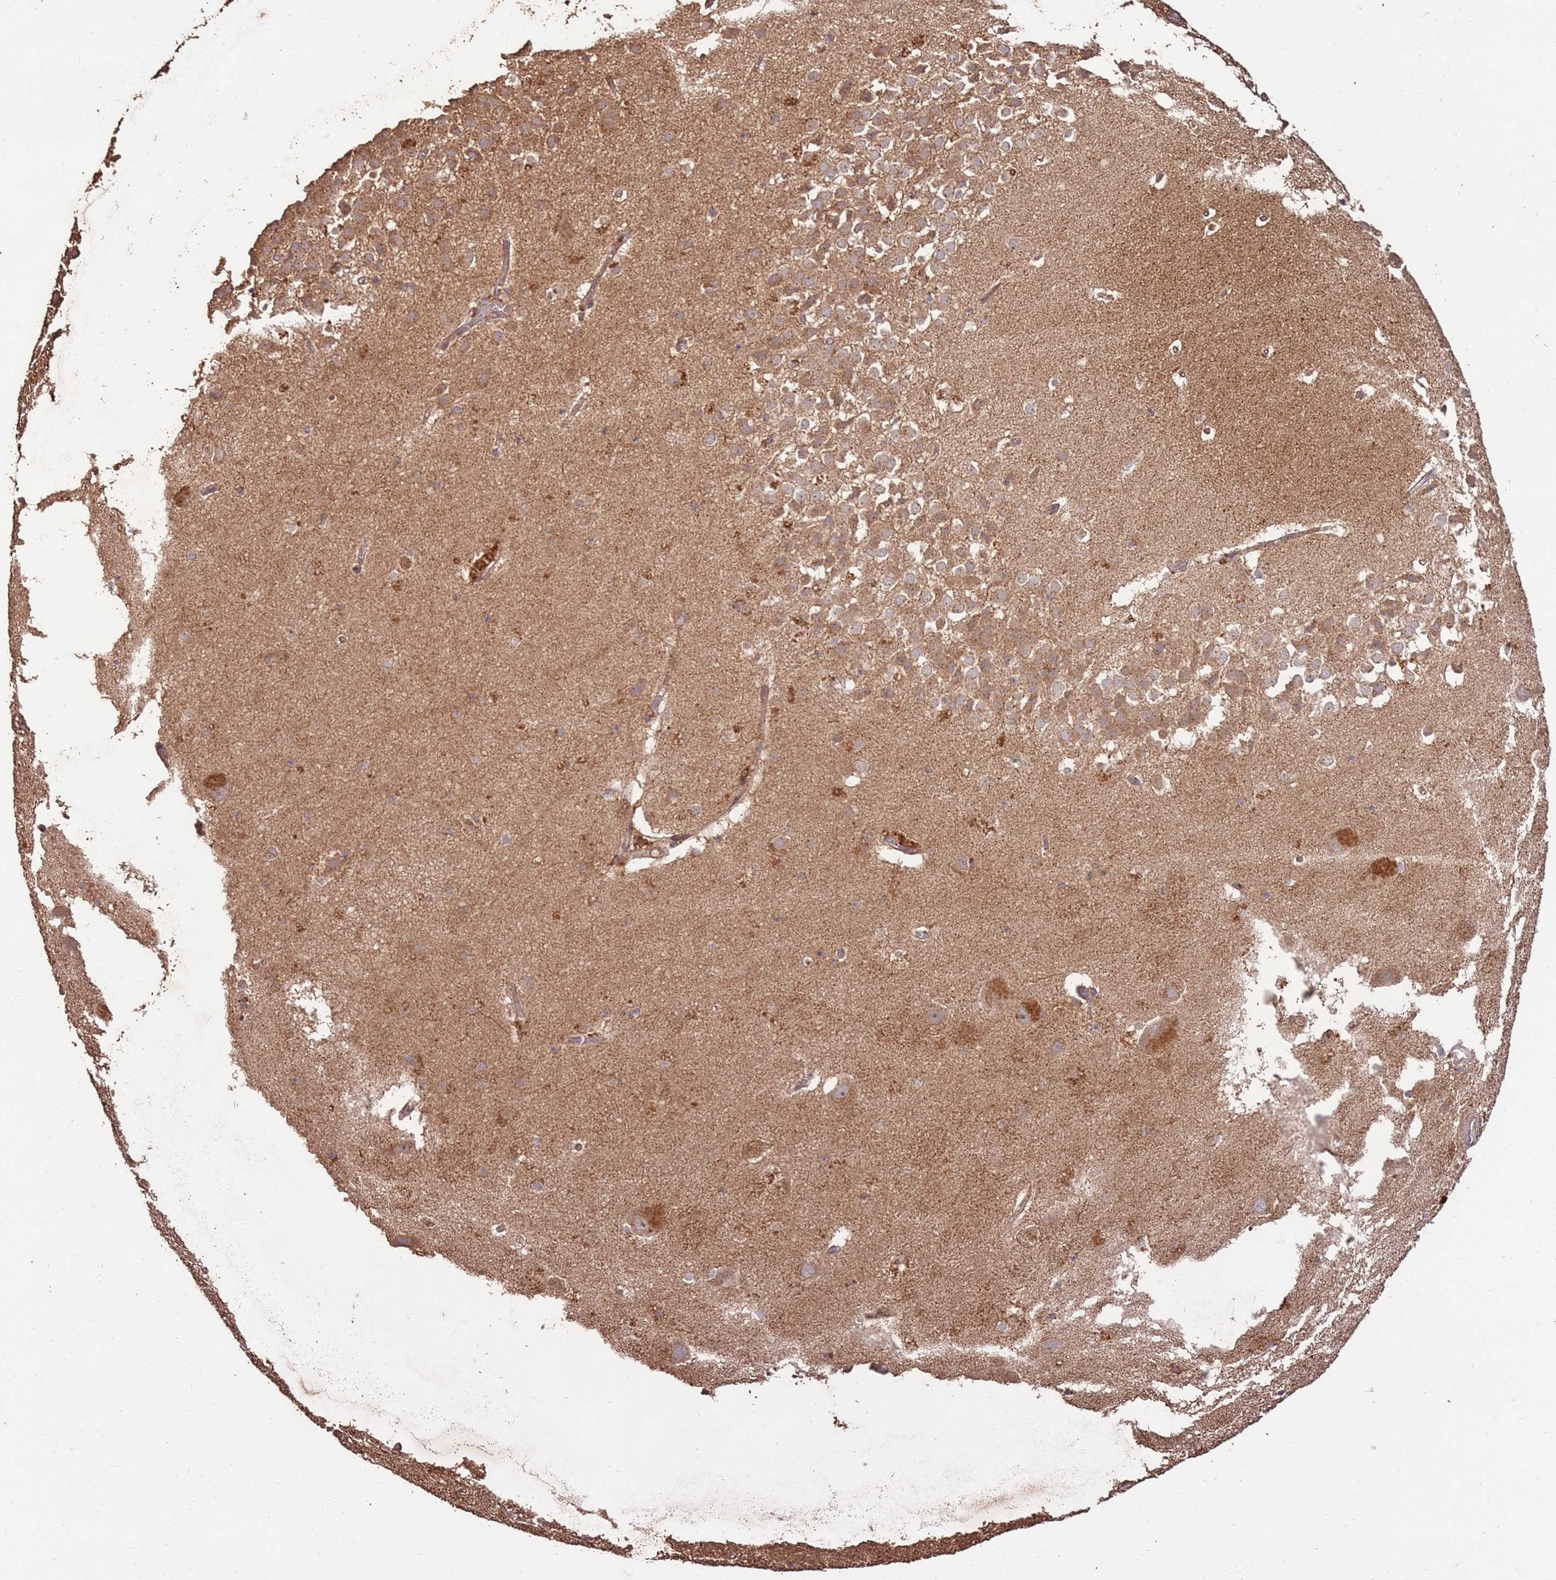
{"staining": {"intensity": "moderate", "quantity": "<25%", "location": "cytoplasmic/membranous"}, "tissue": "hippocampus", "cell_type": "Glial cells", "image_type": "normal", "snomed": [{"axis": "morphology", "description": "Normal tissue, NOS"}, {"axis": "topography", "description": "Hippocampus"}], "caption": "The photomicrograph demonstrates immunohistochemical staining of unremarkable hippocampus. There is moderate cytoplasmic/membranous expression is appreciated in about <25% of glial cells. (Brightfield microscopy of DAB IHC at high magnification).", "gene": "LRRC28", "patient": {"sex": "female", "age": 52}}